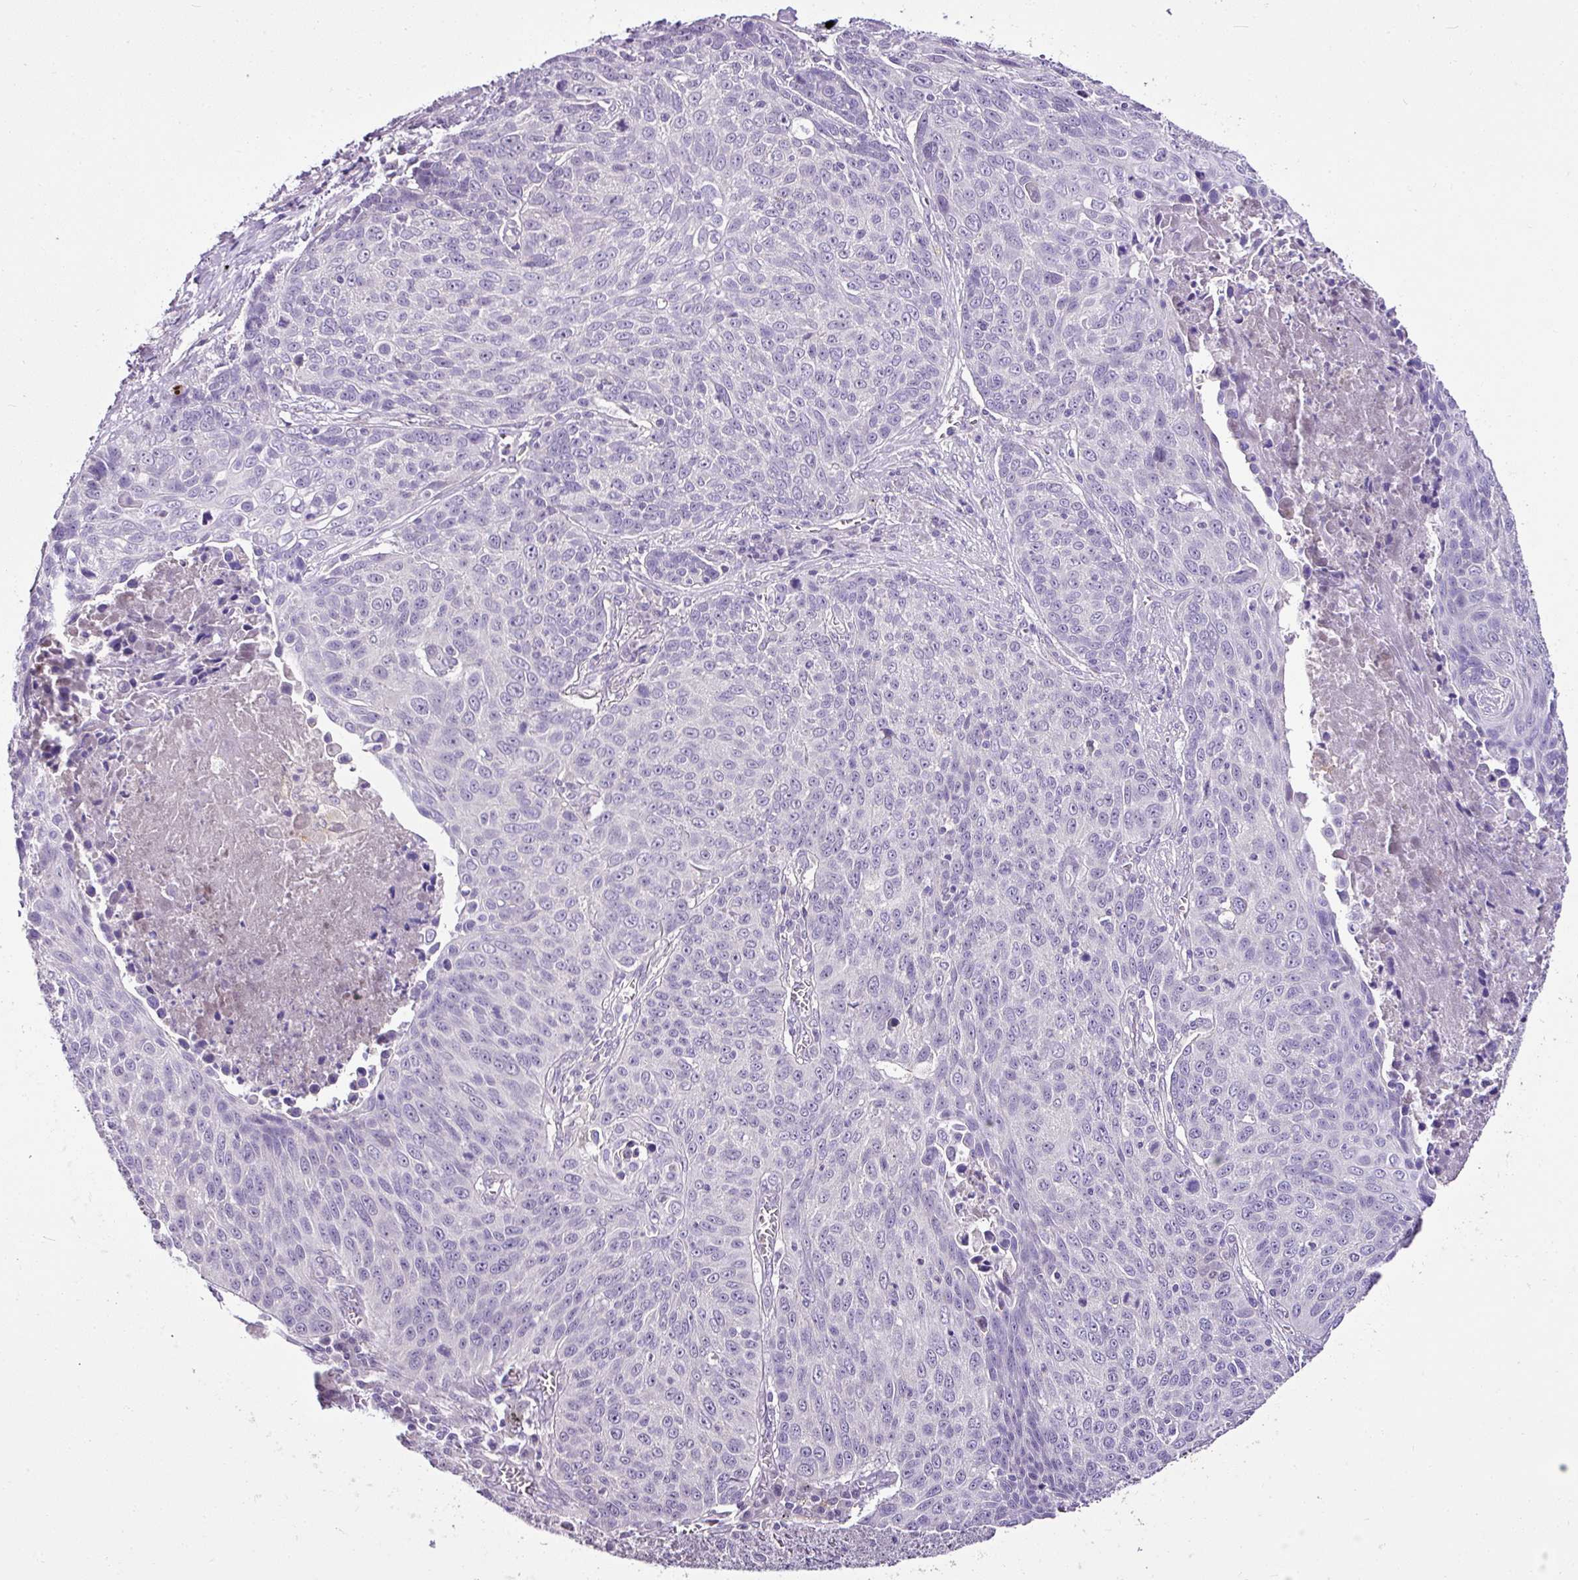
{"staining": {"intensity": "negative", "quantity": "none", "location": "none"}, "tissue": "lung cancer", "cell_type": "Tumor cells", "image_type": "cancer", "snomed": [{"axis": "morphology", "description": "Squamous cell carcinoma, NOS"}, {"axis": "topography", "description": "Lung"}], "caption": "A micrograph of human lung squamous cell carcinoma is negative for staining in tumor cells. (DAB immunohistochemistry with hematoxylin counter stain).", "gene": "ESR1", "patient": {"sex": "male", "age": 78}}